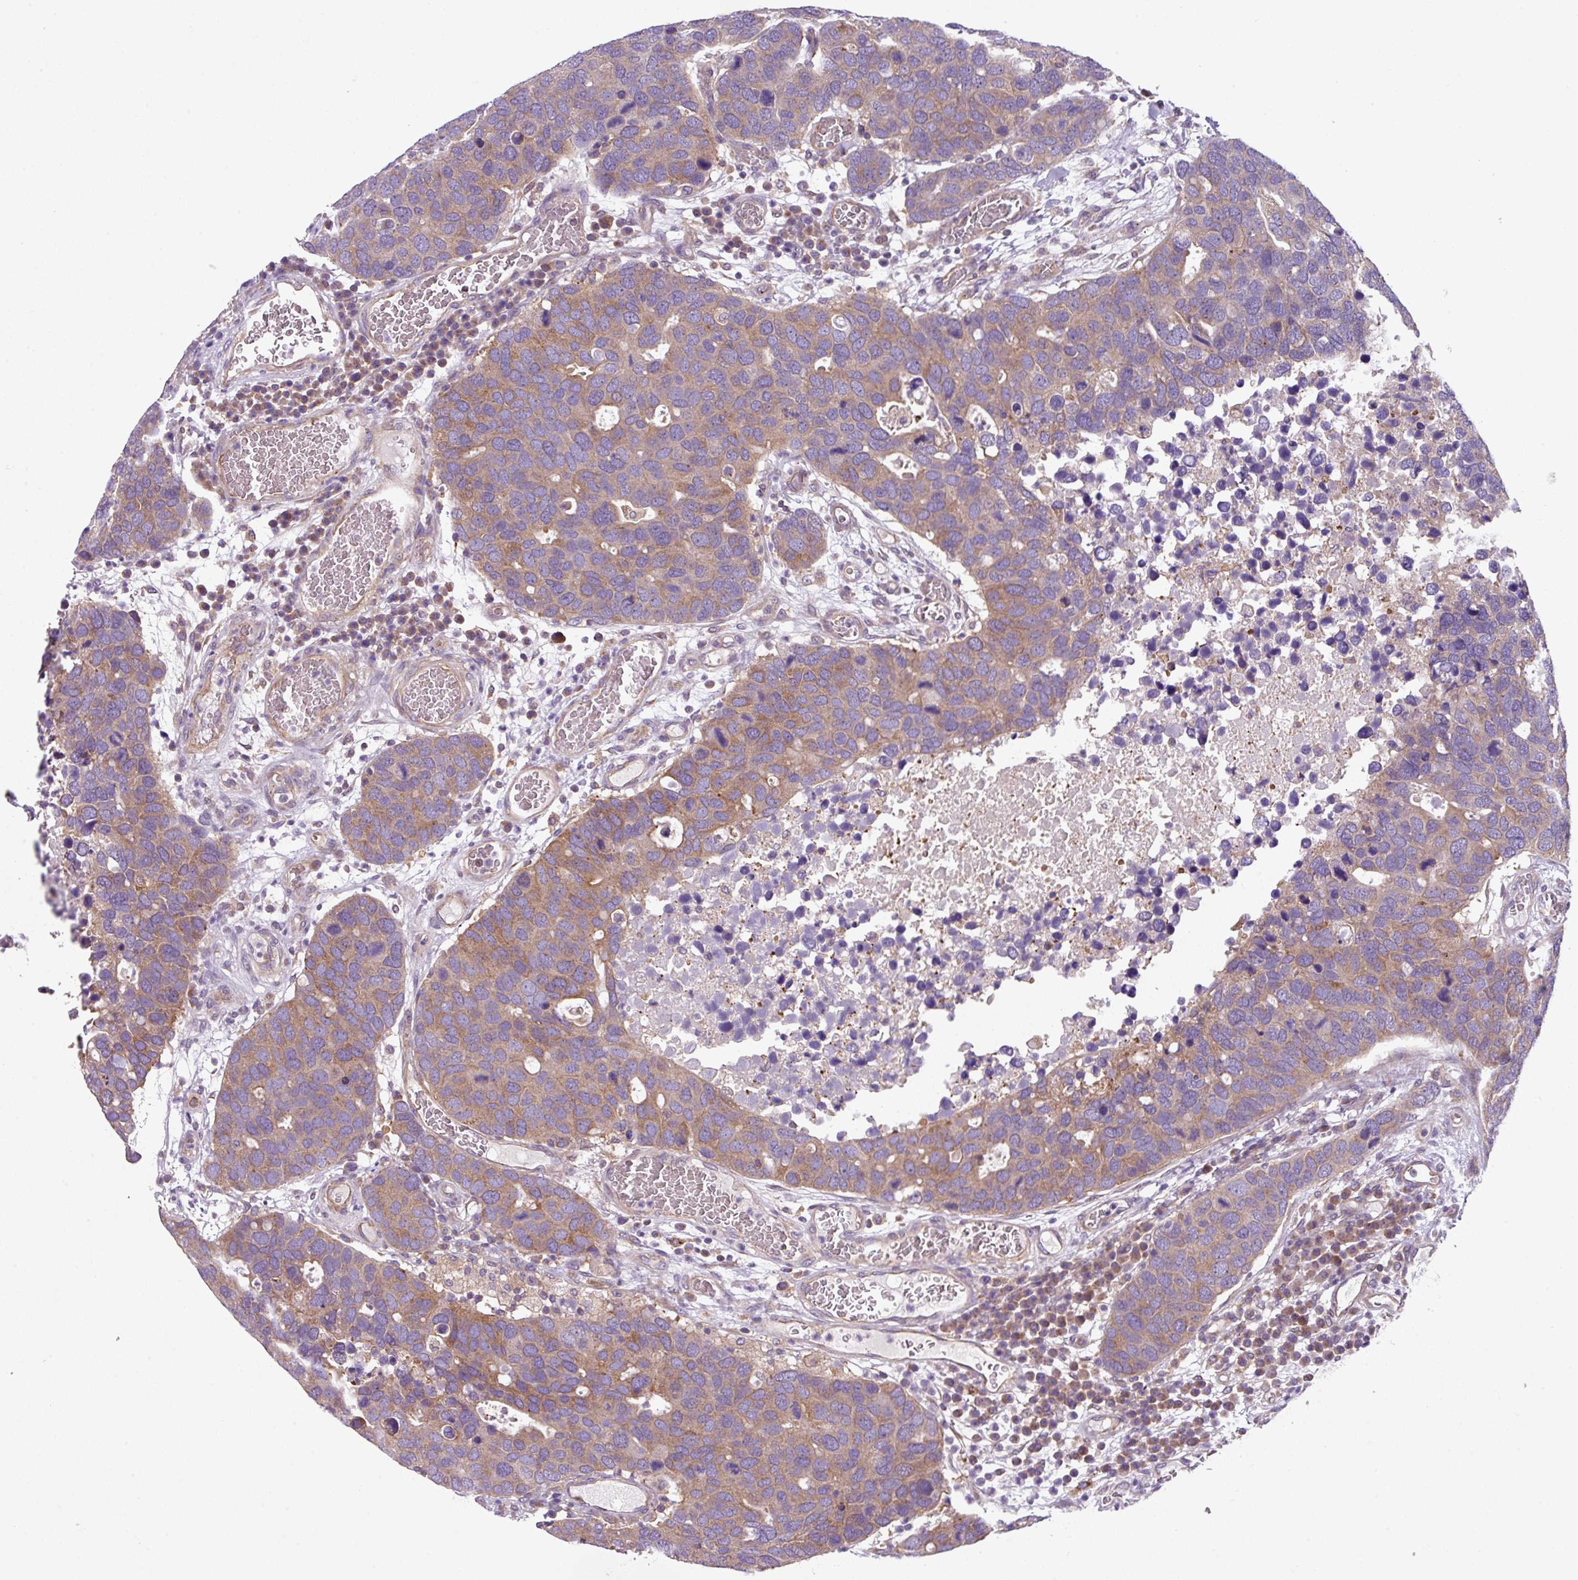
{"staining": {"intensity": "weak", "quantity": ">75%", "location": "cytoplasmic/membranous"}, "tissue": "breast cancer", "cell_type": "Tumor cells", "image_type": "cancer", "snomed": [{"axis": "morphology", "description": "Duct carcinoma"}, {"axis": "topography", "description": "Breast"}], "caption": "Immunohistochemical staining of human intraductal carcinoma (breast) demonstrates low levels of weak cytoplasmic/membranous positivity in approximately >75% of tumor cells.", "gene": "SLC23A2", "patient": {"sex": "female", "age": 83}}